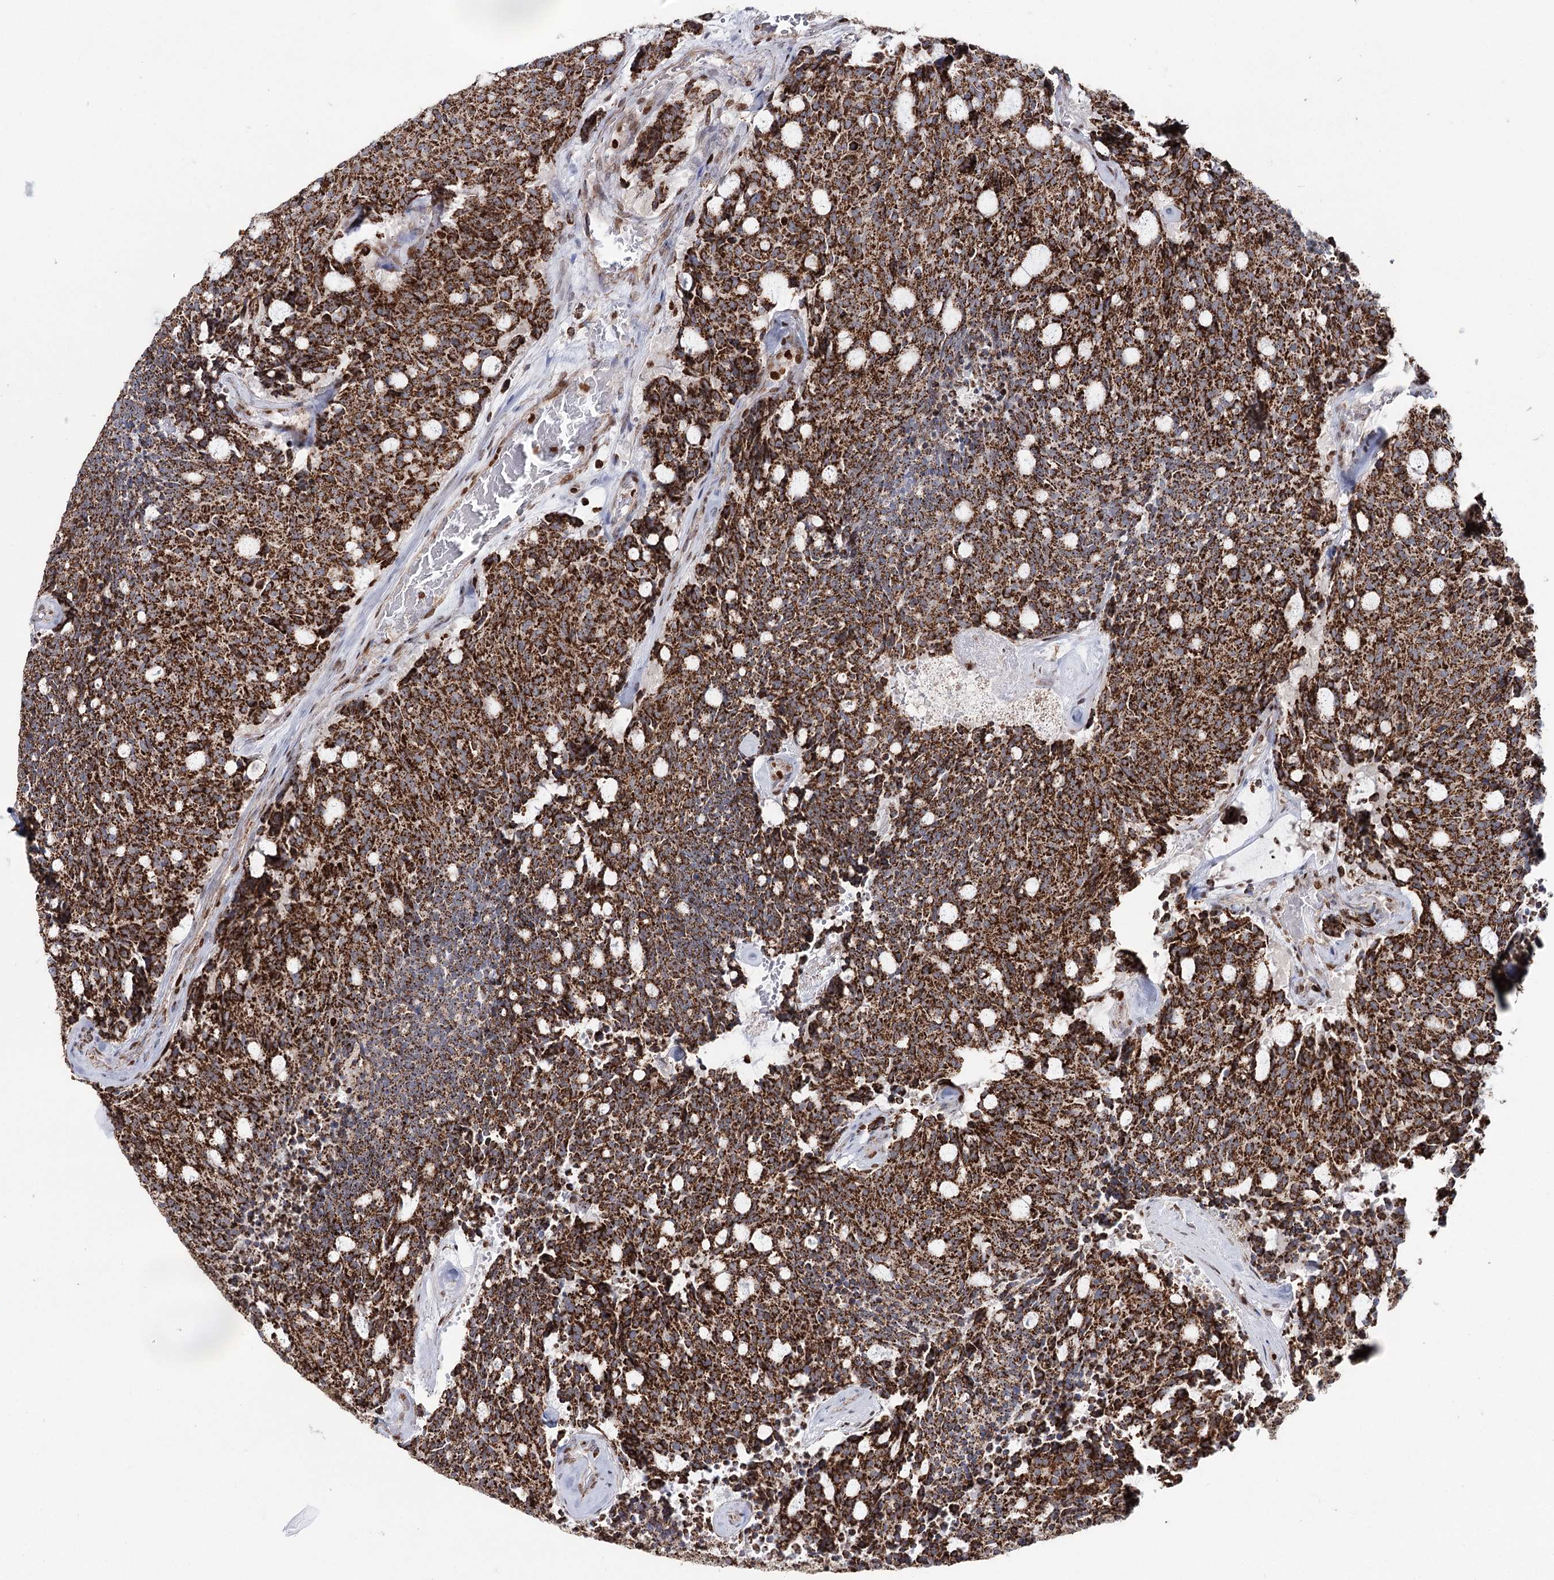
{"staining": {"intensity": "strong", "quantity": ">75%", "location": "cytoplasmic/membranous"}, "tissue": "carcinoid", "cell_type": "Tumor cells", "image_type": "cancer", "snomed": [{"axis": "morphology", "description": "Carcinoid, malignant, NOS"}, {"axis": "topography", "description": "Pancreas"}], "caption": "Human carcinoid (malignant) stained for a protein (brown) demonstrates strong cytoplasmic/membranous positive staining in about >75% of tumor cells.", "gene": "PDHX", "patient": {"sex": "female", "age": 54}}